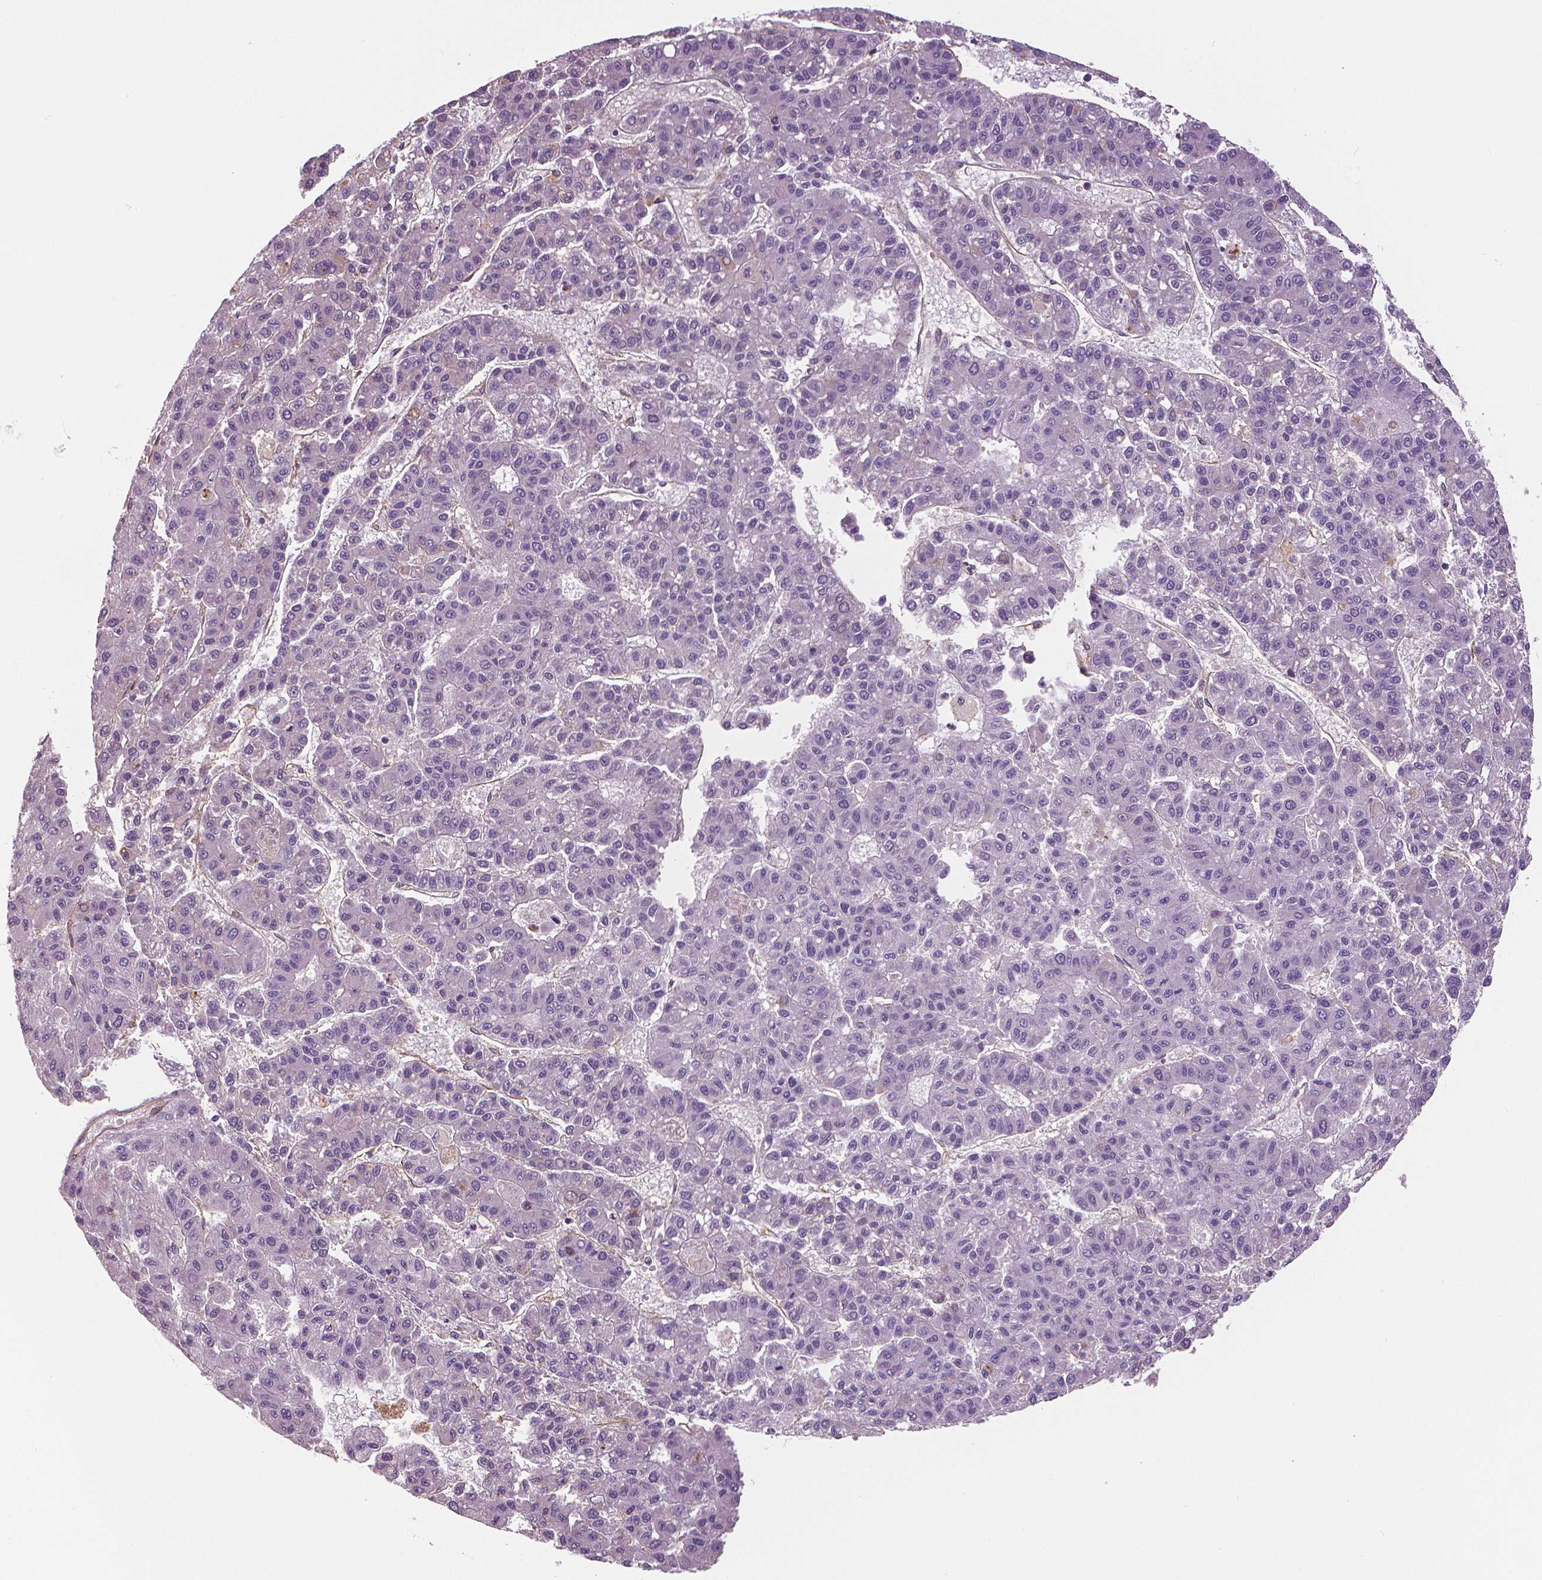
{"staining": {"intensity": "negative", "quantity": "none", "location": "none"}, "tissue": "liver cancer", "cell_type": "Tumor cells", "image_type": "cancer", "snomed": [{"axis": "morphology", "description": "Carcinoma, Hepatocellular, NOS"}, {"axis": "topography", "description": "Liver"}], "caption": "High magnification brightfield microscopy of liver hepatocellular carcinoma stained with DAB (brown) and counterstained with hematoxylin (blue): tumor cells show no significant positivity. (DAB (3,3'-diaminobenzidine) IHC with hematoxylin counter stain).", "gene": "MKI67", "patient": {"sex": "male", "age": 70}}